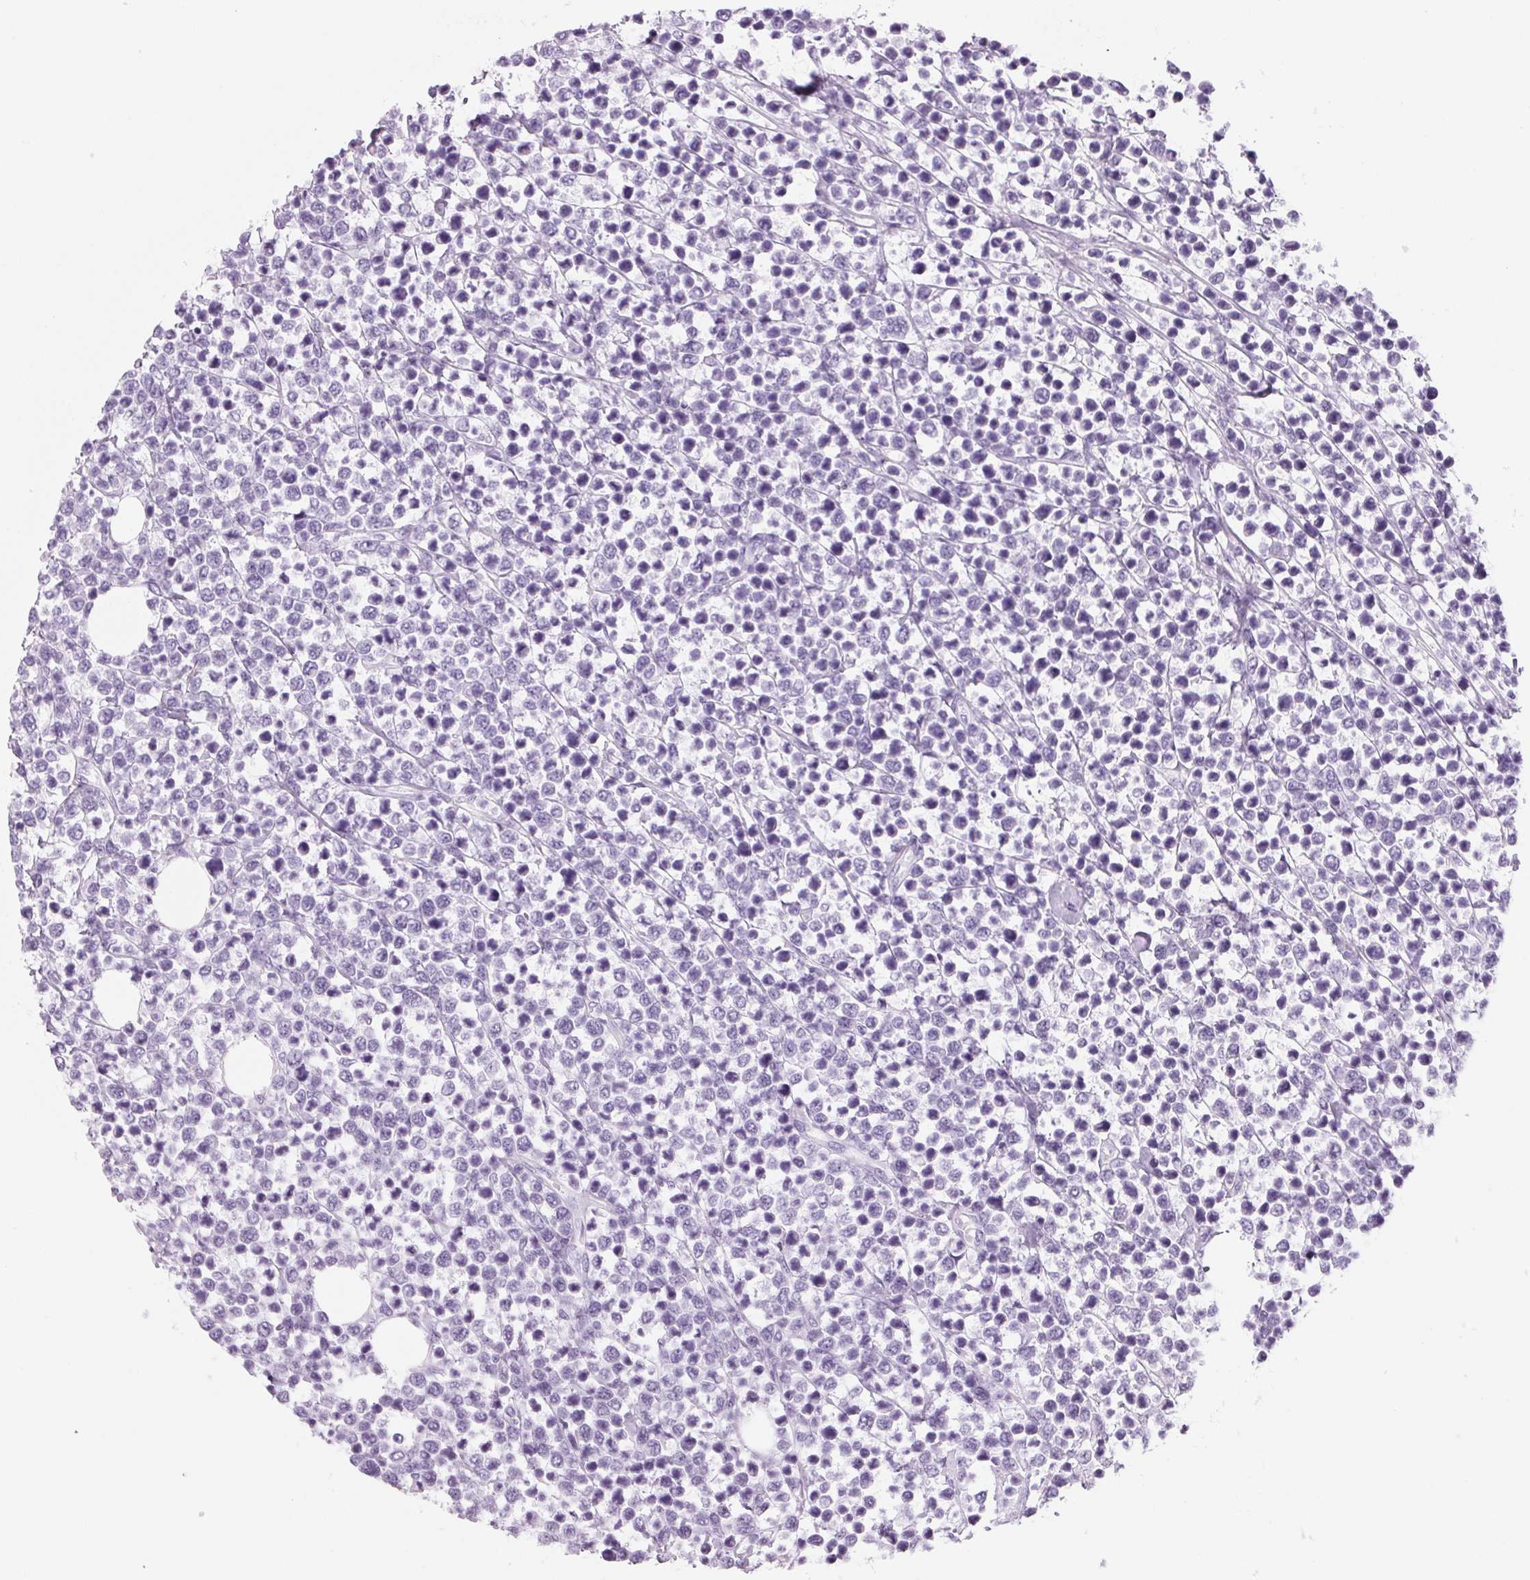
{"staining": {"intensity": "negative", "quantity": "none", "location": "none"}, "tissue": "lymphoma", "cell_type": "Tumor cells", "image_type": "cancer", "snomed": [{"axis": "morphology", "description": "Malignant lymphoma, non-Hodgkin's type, High grade"}, {"axis": "topography", "description": "Soft tissue"}], "caption": "There is no significant positivity in tumor cells of lymphoma.", "gene": "ADAM20", "patient": {"sex": "female", "age": 56}}